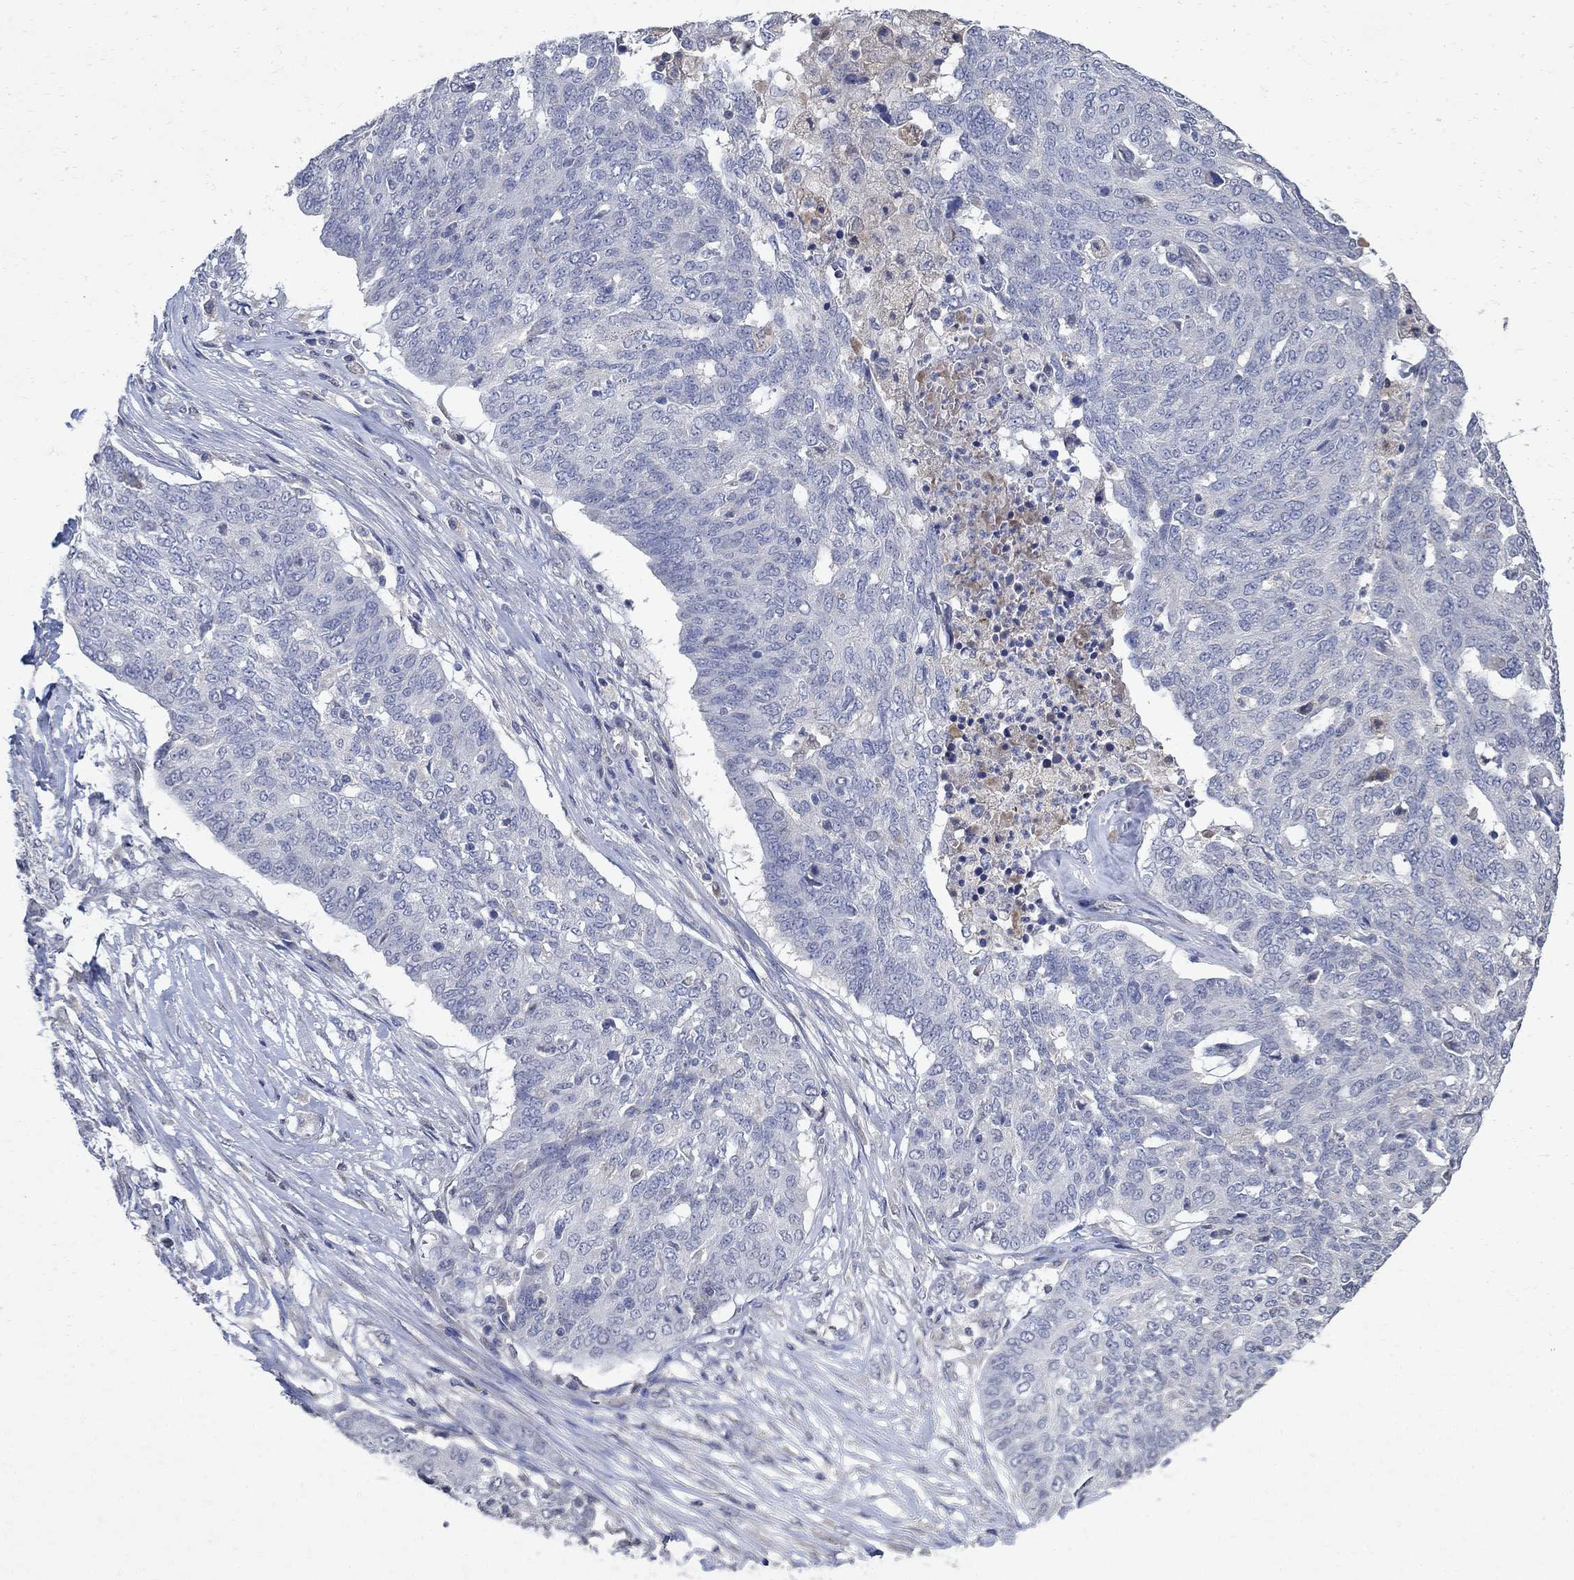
{"staining": {"intensity": "negative", "quantity": "none", "location": "none"}, "tissue": "ovarian cancer", "cell_type": "Tumor cells", "image_type": "cancer", "snomed": [{"axis": "morphology", "description": "Cystadenocarcinoma, serous, NOS"}, {"axis": "topography", "description": "Ovary"}], "caption": "Micrograph shows no significant protein staining in tumor cells of serous cystadenocarcinoma (ovarian).", "gene": "TMEM169", "patient": {"sex": "female", "age": 67}}